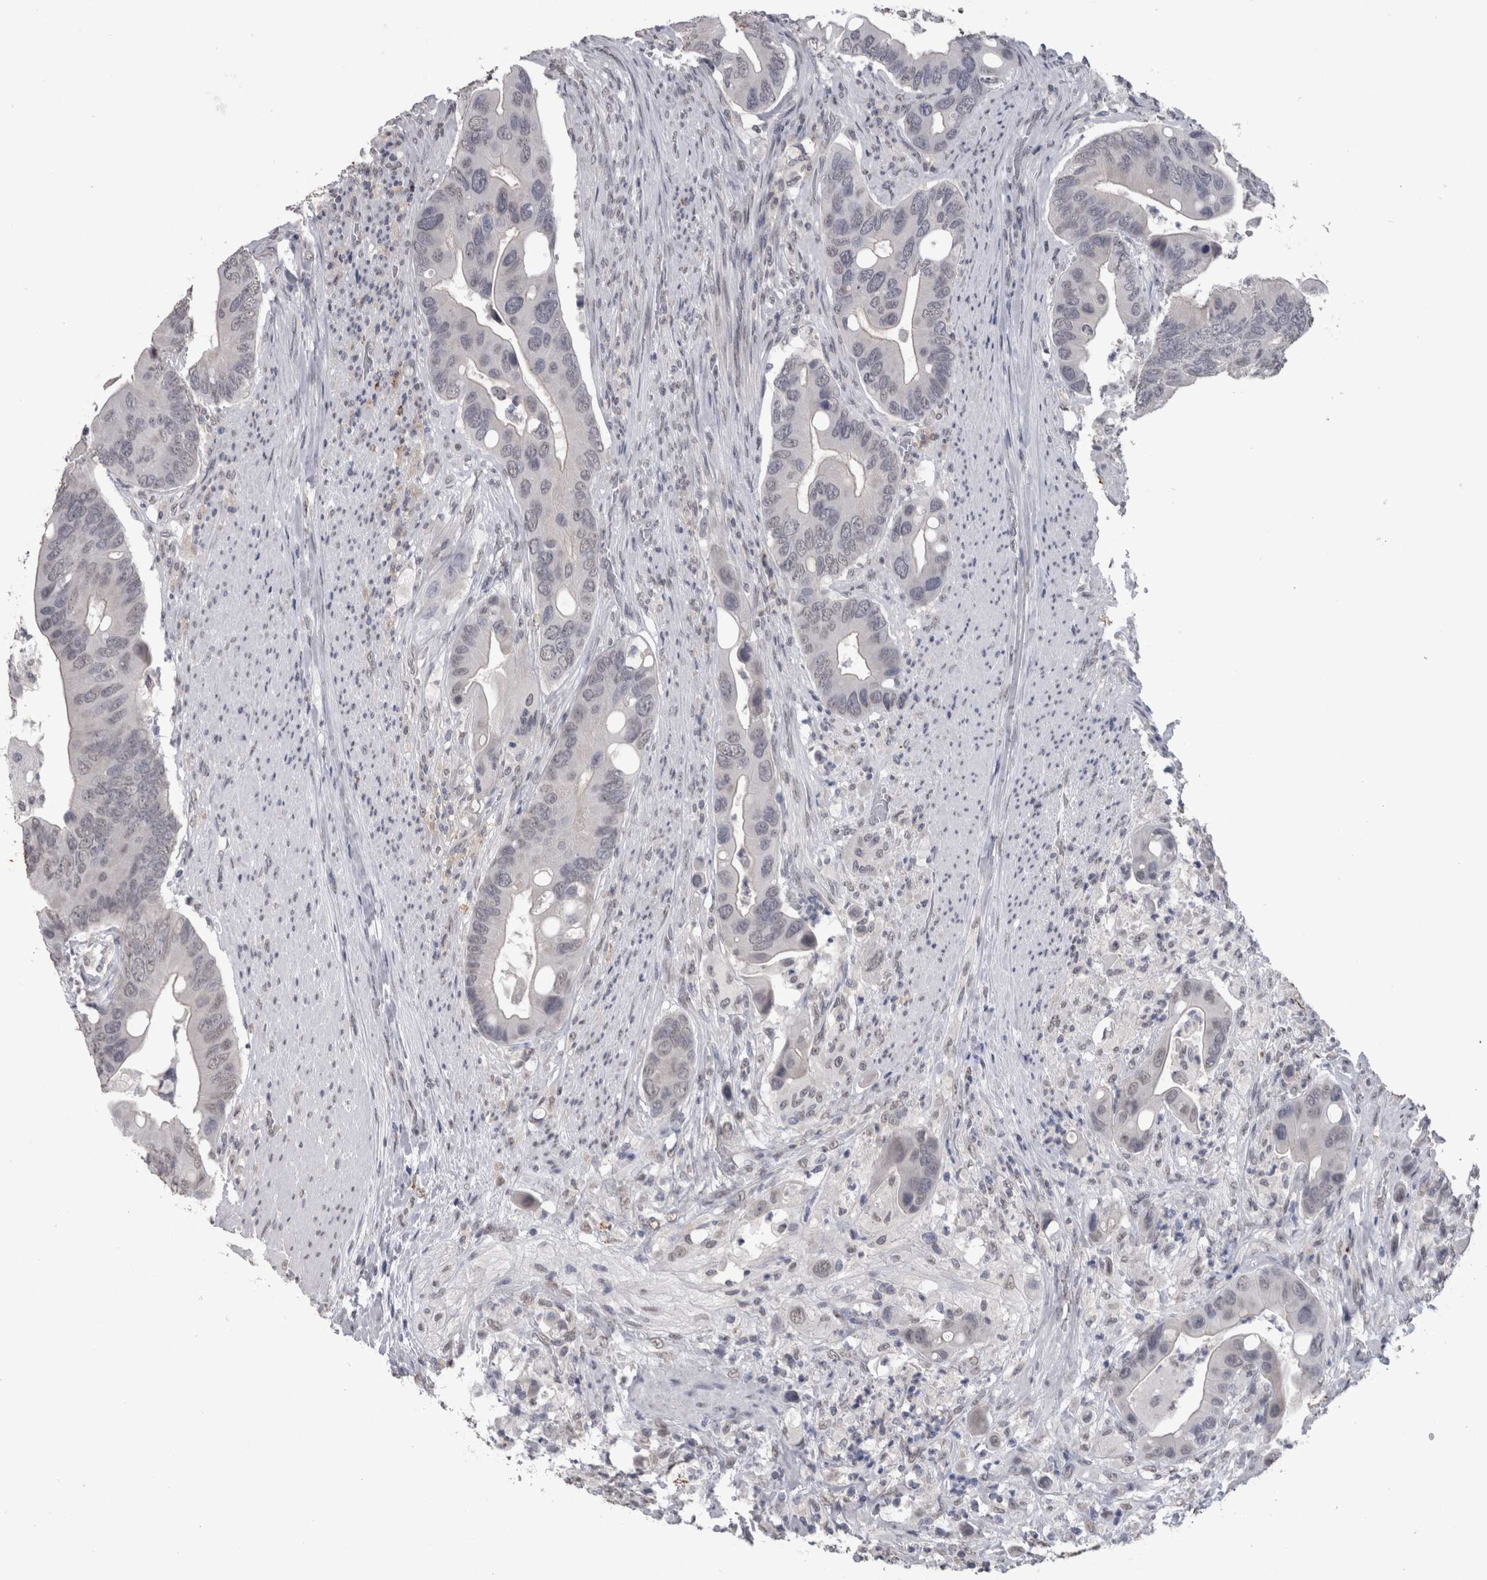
{"staining": {"intensity": "negative", "quantity": "none", "location": "none"}, "tissue": "colorectal cancer", "cell_type": "Tumor cells", "image_type": "cancer", "snomed": [{"axis": "morphology", "description": "Adenocarcinoma, NOS"}, {"axis": "topography", "description": "Rectum"}], "caption": "An image of human adenocarcinoma (colorectal) is negative for staining in tumor cells.", "gene": "PAX5", "patient": {"sex": "female", "age": 57}}